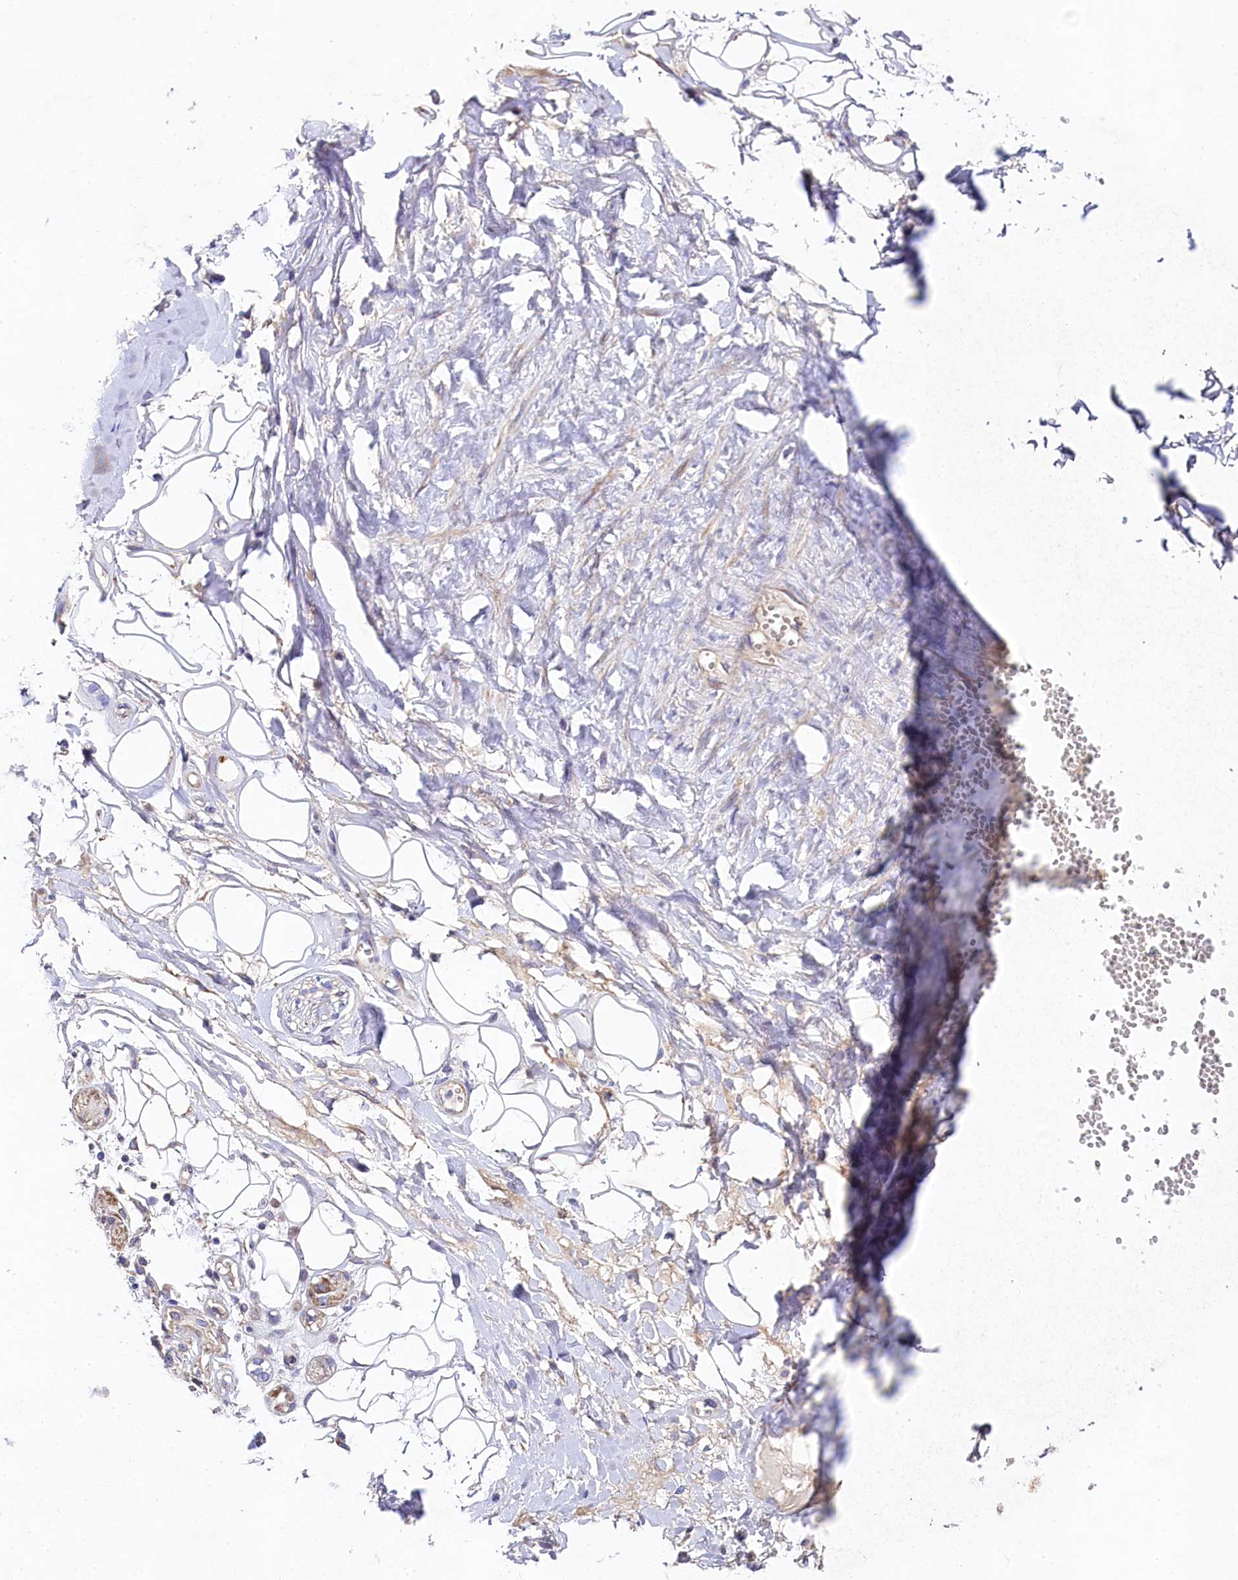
{"staining": {"intensity": "negative", "quantity": "none", "location": "none"}, "tissue": "adipose tissue", "cell_type": "Adipocytes", "image_type": "normal", "snomed": [{"axis": "morphology", "description": "Normal tissue, NOS"}, {"axis": "morphology", "description": "Inflammation, NOS"}, {"axis": "topography", "description": "Salivary gland"}, {"axis": "topography", "description": "Peripheral nerve tissue"}], "caption": "The histopathology image demonstrates no staining of adipocytes in unremarkable adipose tissue. The staining is performed using DAB brown chromogen with nuclei counter-stained in using hematoxylin.", "gene": "FXYD6", "patient": {"sex": "female", "age": 75}}